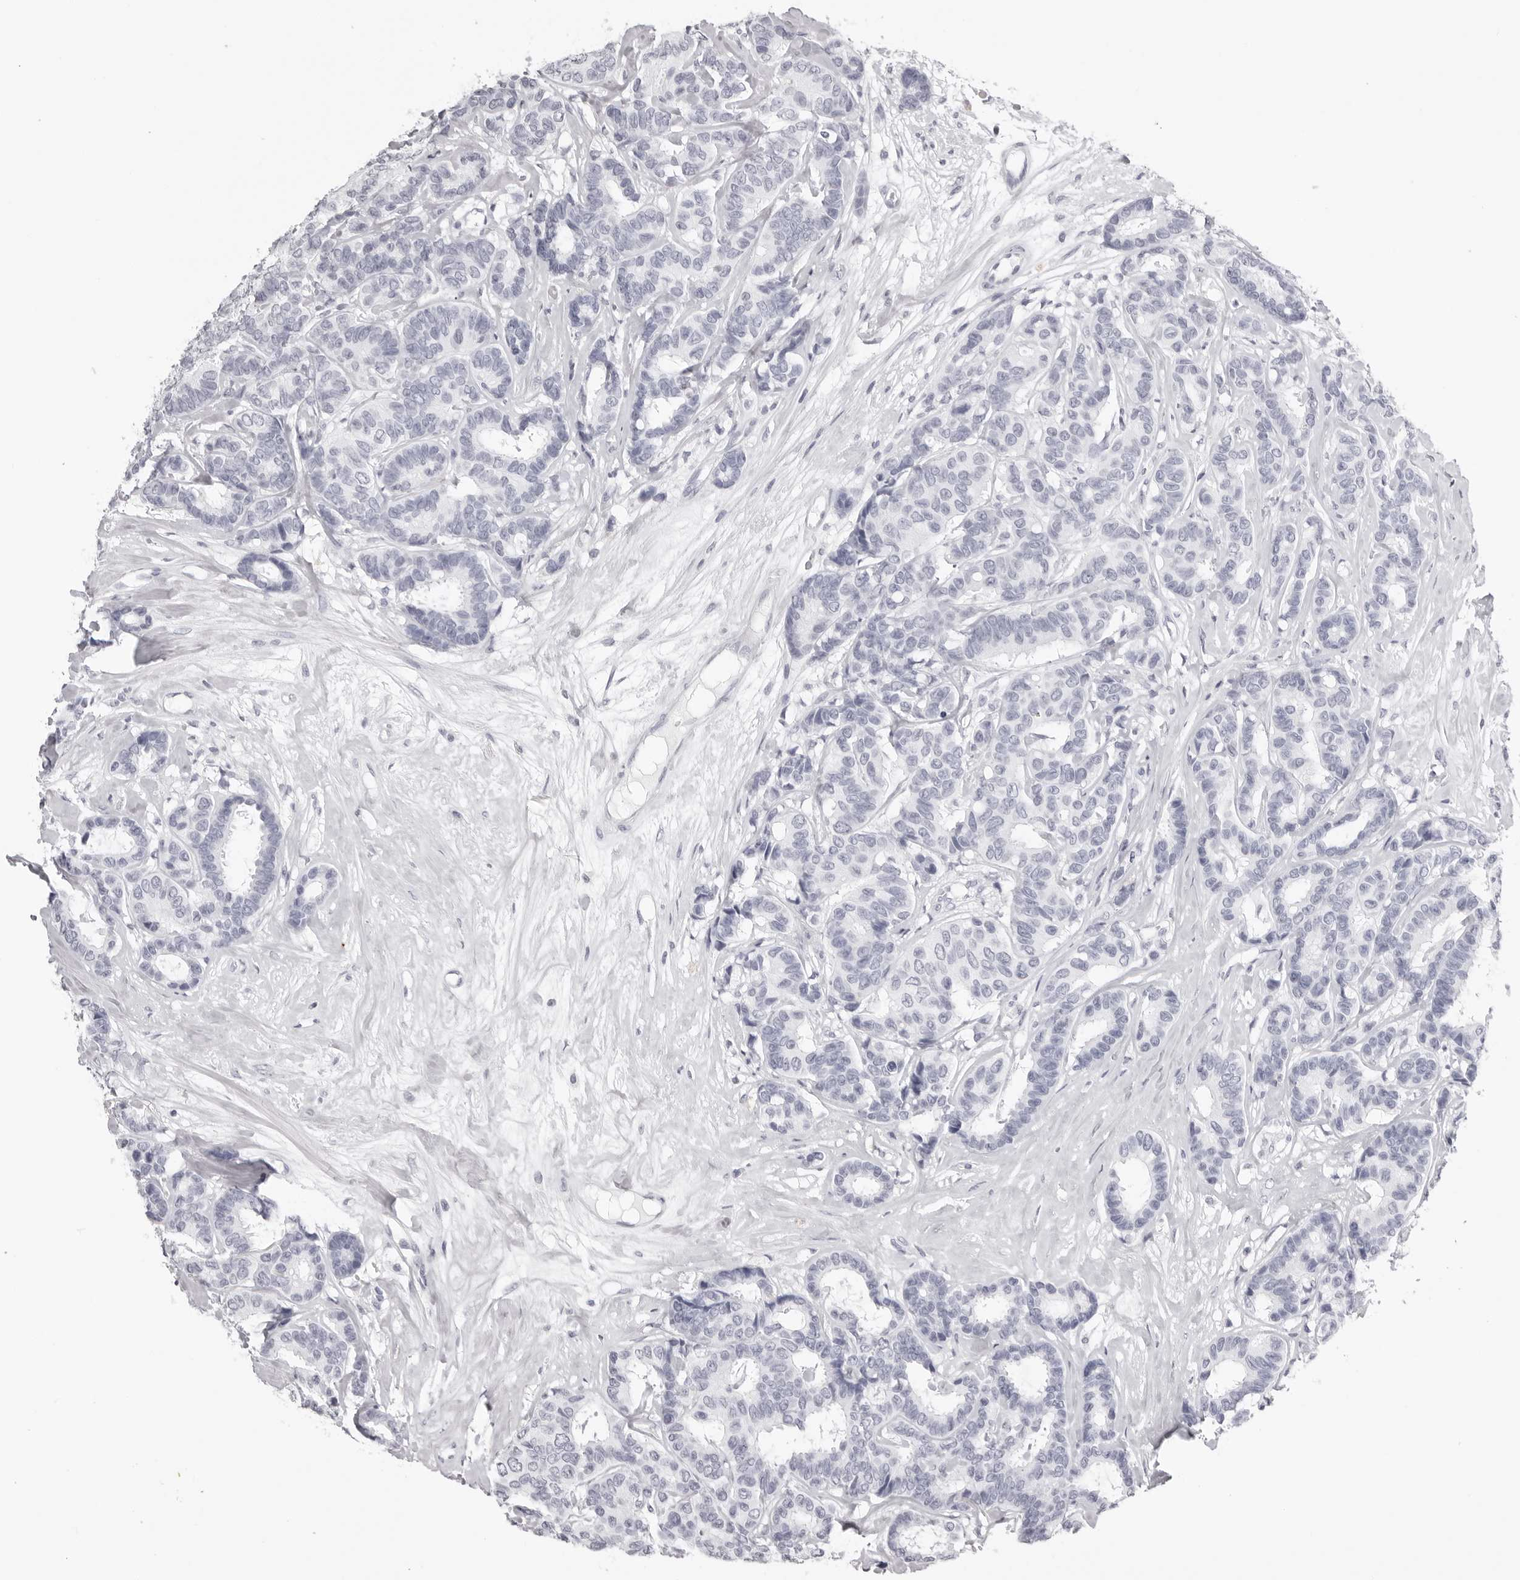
{"staining": {"intensity": "negative", "quantity": "none", "location": "none"}, "tissue": "breast cancer", "cell_type": "Tumor cells", "image_type": "cancer", "snomed": [{"axis": "morphology", "description": "Duct carcinoma"}, {"axis": "topography", "description": "Breast"}], "caption": "A high-resolution image shows IHC staining of breast cancer (invasive ductal carcinoma), which reveals no significant expression in tumor cells. (Immunohistochemistry (ihc), brightfield microscopy, high magnification).", "gene": "CST1", "patient": {"sex": "female", "age": 87}}